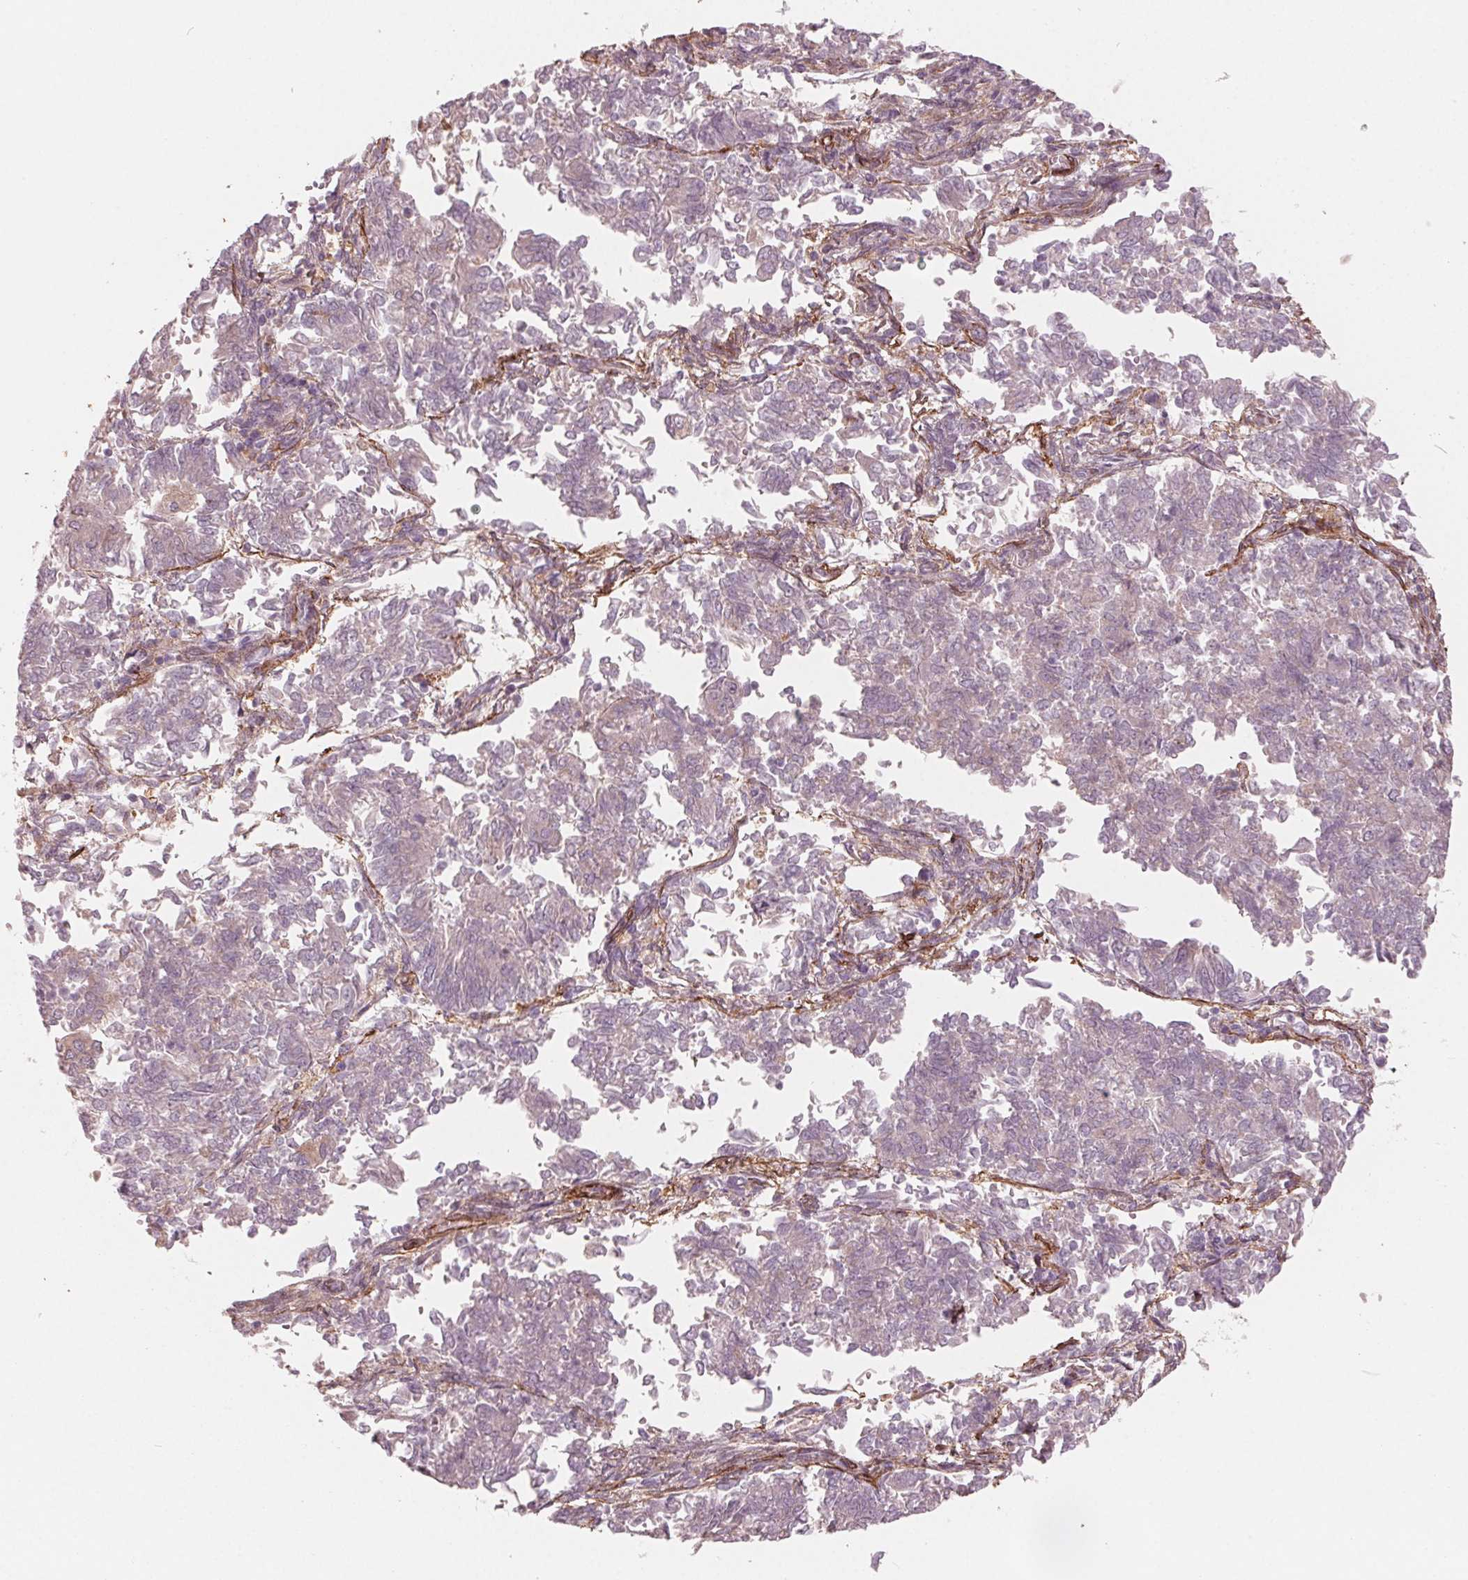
{"staining": {"intensity": "negative", "quantity": "none", "location": "none"}, "tissue": "endometrial cancer", "cell_type": "Tumor cells", "image_type": "cancer", "snomed": [{"axis": "morphology", "description": "Adenocarcinoma, NOS"}, {"axis": "topography", "description": "Endometrium"}], "caption": "There is no significant expression in tumor cells of endometrial adenocarcinoma.", "gene": "MIER3", "patient": {"sex": "female", "age": 65}}